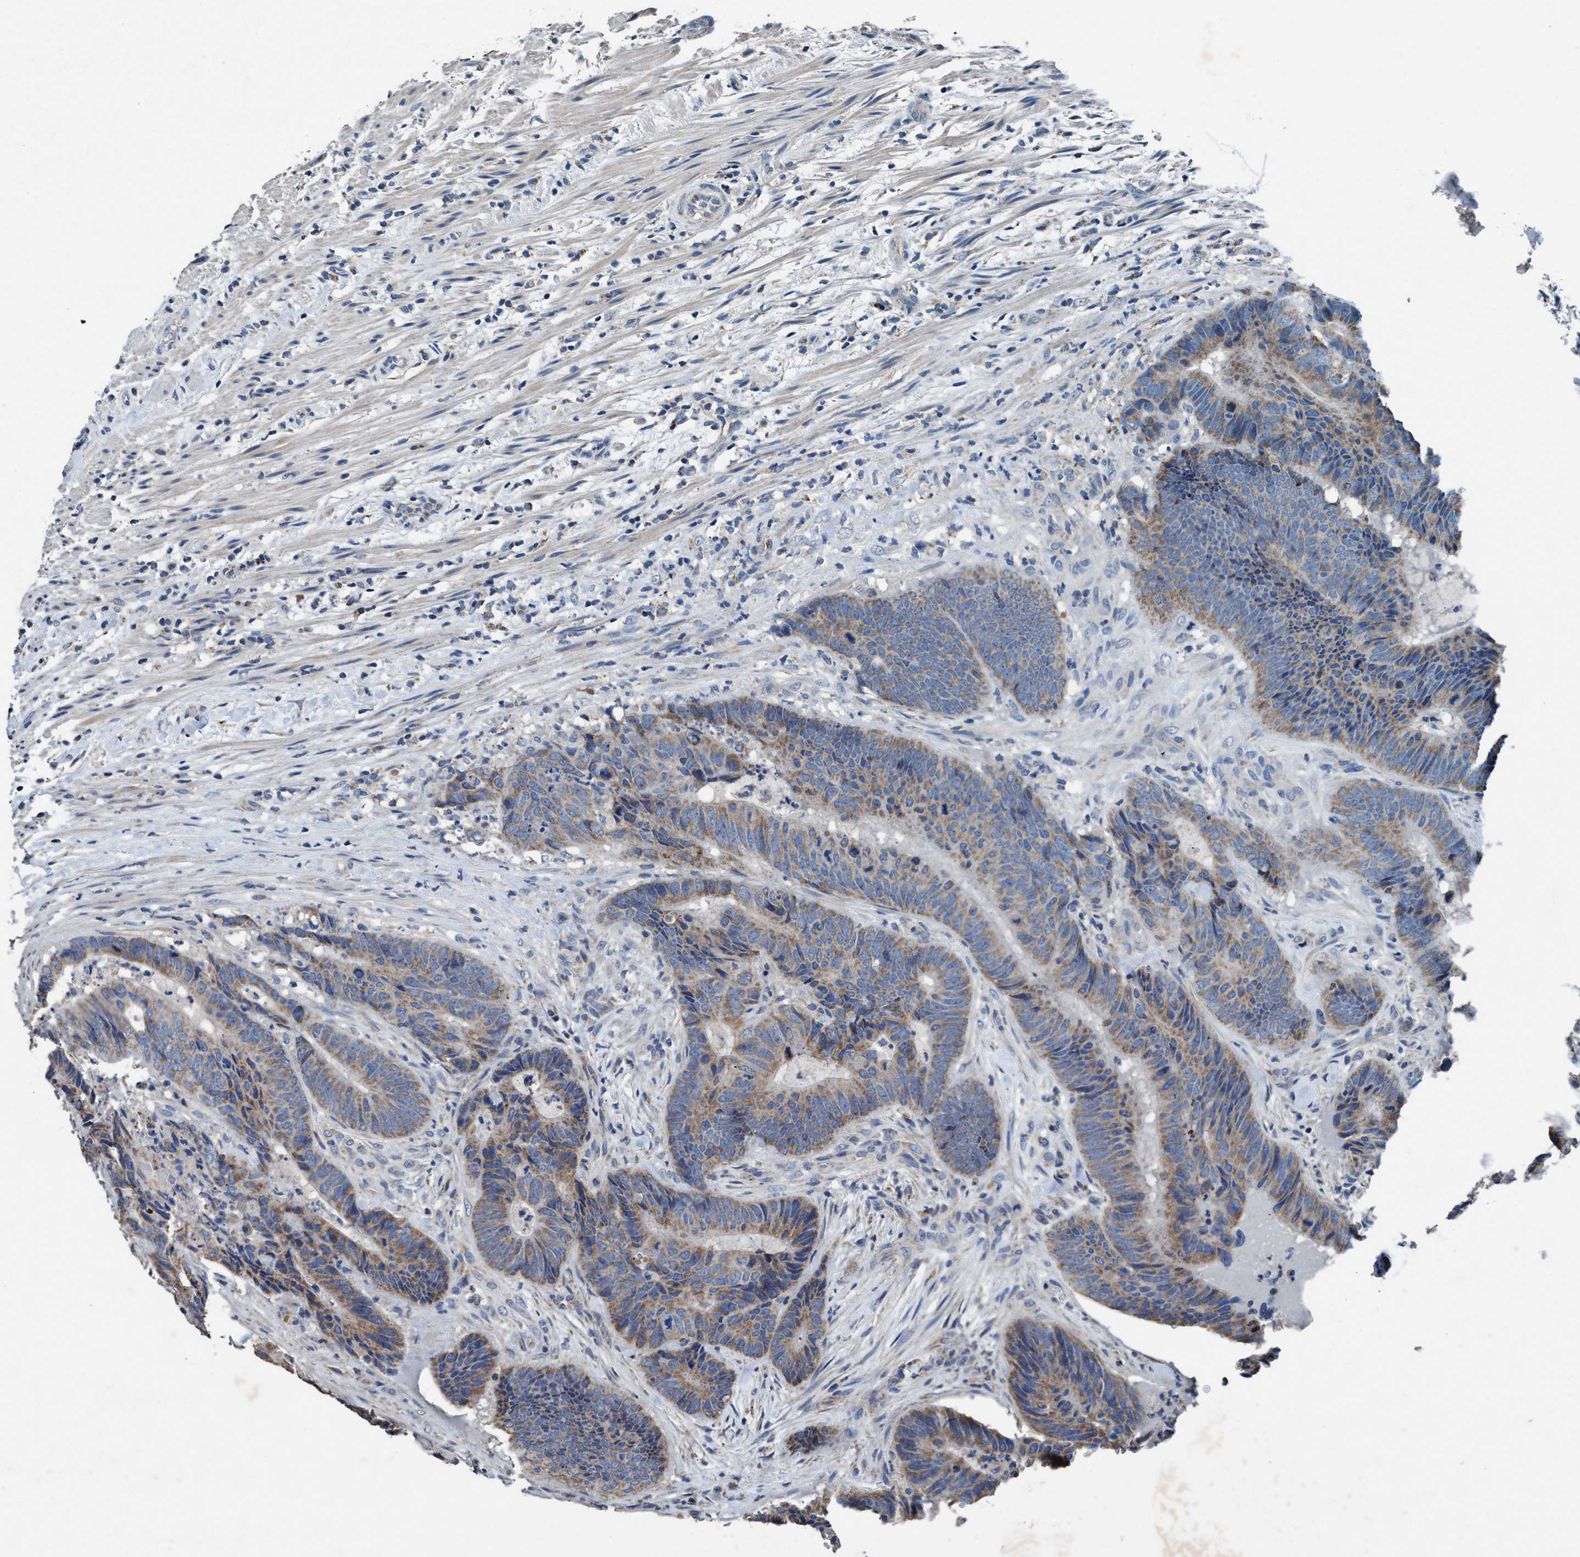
{"staining": {"intensity": "moderate", "quantity": ">75%", "location": "cytoplasmic/membranous"}, "tissue": "colorectal cancer", "cell_type": "Tumor cells", "image_type": "cancer", "snomed": [{"axis": "morphology", "description": "Adenocarcinoma, NOS"}, {"axis": "topography", "description": "Colon"}], "caption": "Moderate cytoplasmic/membranous expression is seen in approximately >75% of tumor cells in colorectal cancer.", "gene": "ANKFN1", "patient": {"sex": "male", "age": 56}}